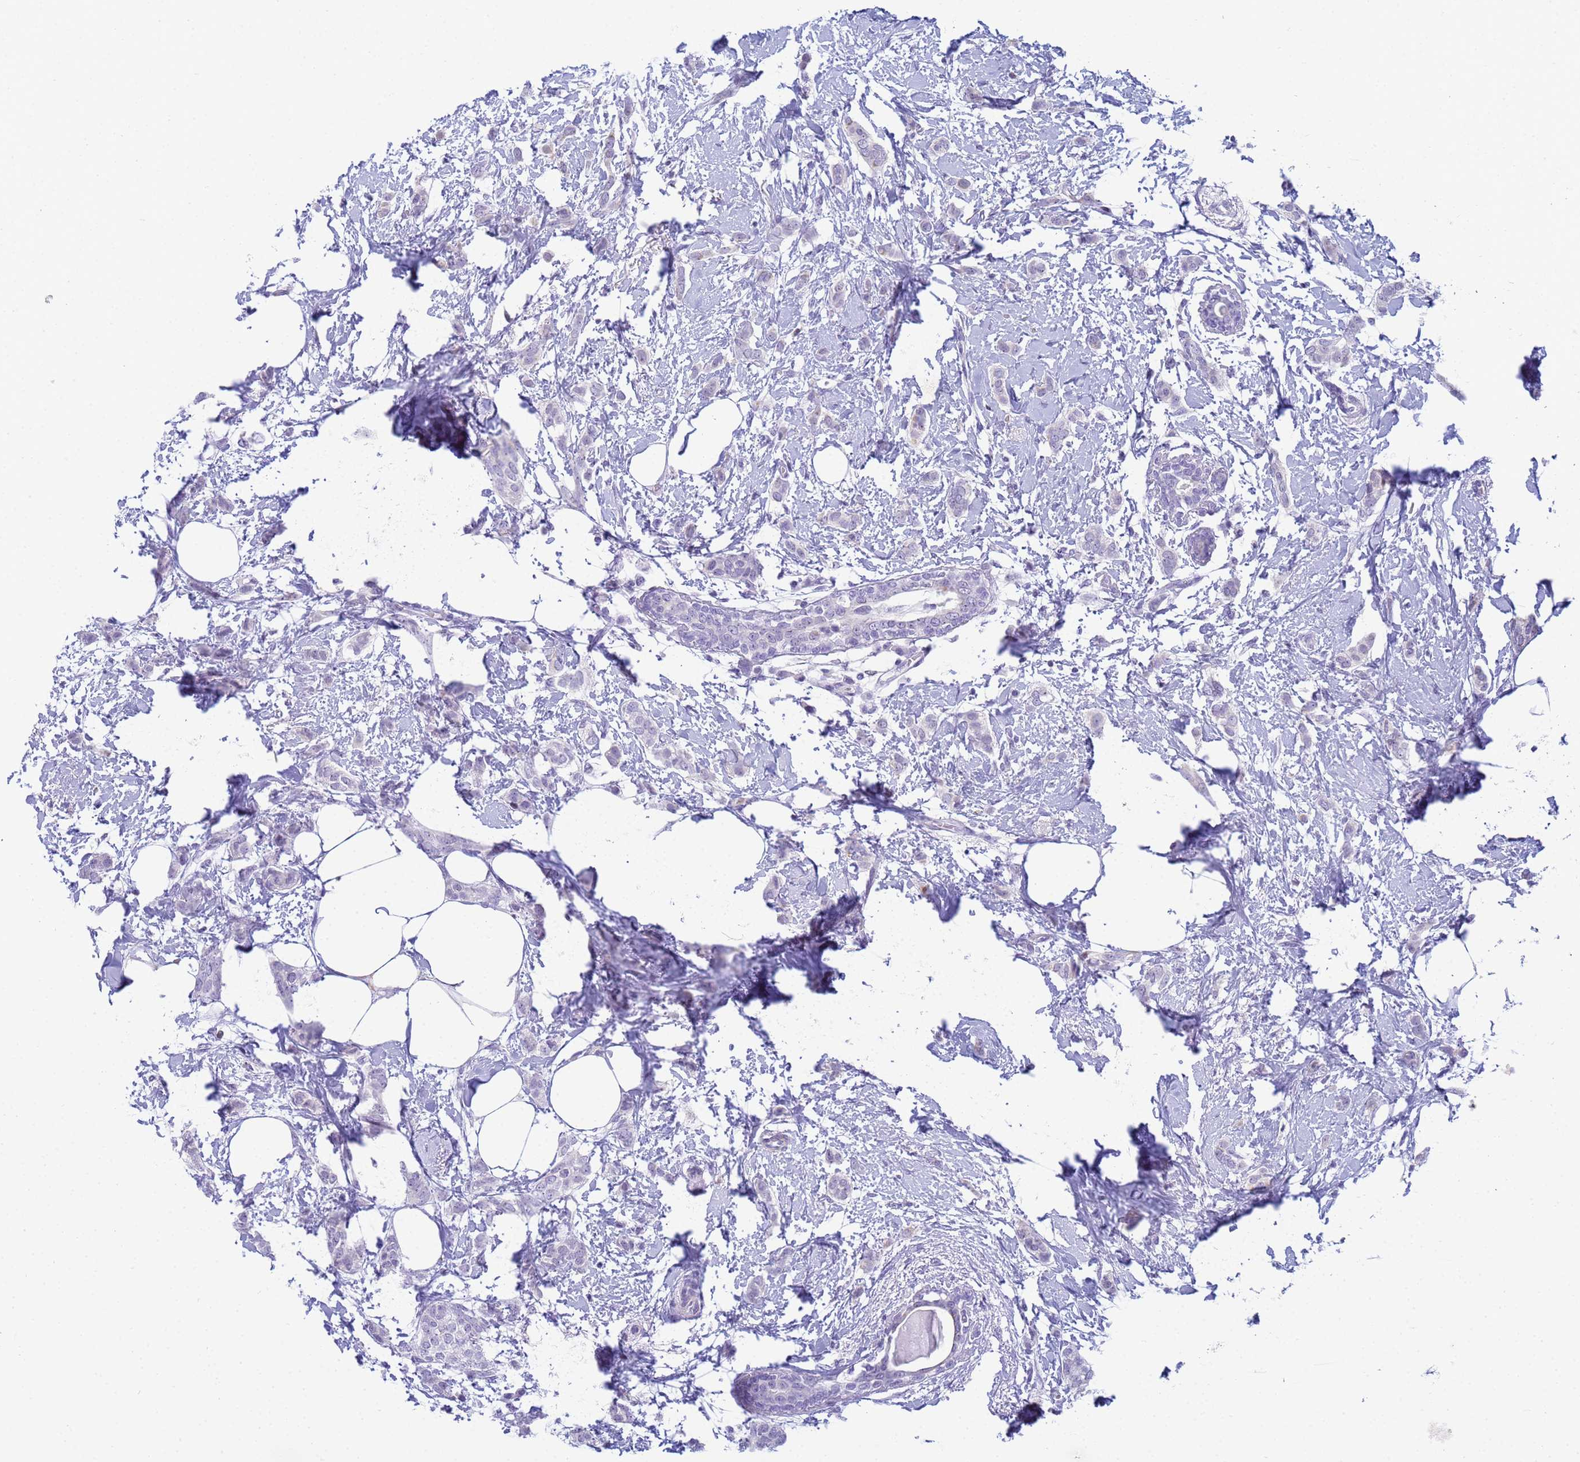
{"staining": {"intensity": "negative", "quantity": "none", "location": "none"}, "tissue": "breast cancer", "cell_type": "Tumor cells", "image_type": "cancer", "snomed": [{"axis": "morphology", "description": "Duct carcinoma"}, {"axis": "topography", "description": "Breast"}], "caption": "Tumor cells show no significant protein expression in invasive ductal carcinoma (breast).", "gene": "SNX20", "patient": {"sex": "female", "age": 72}}